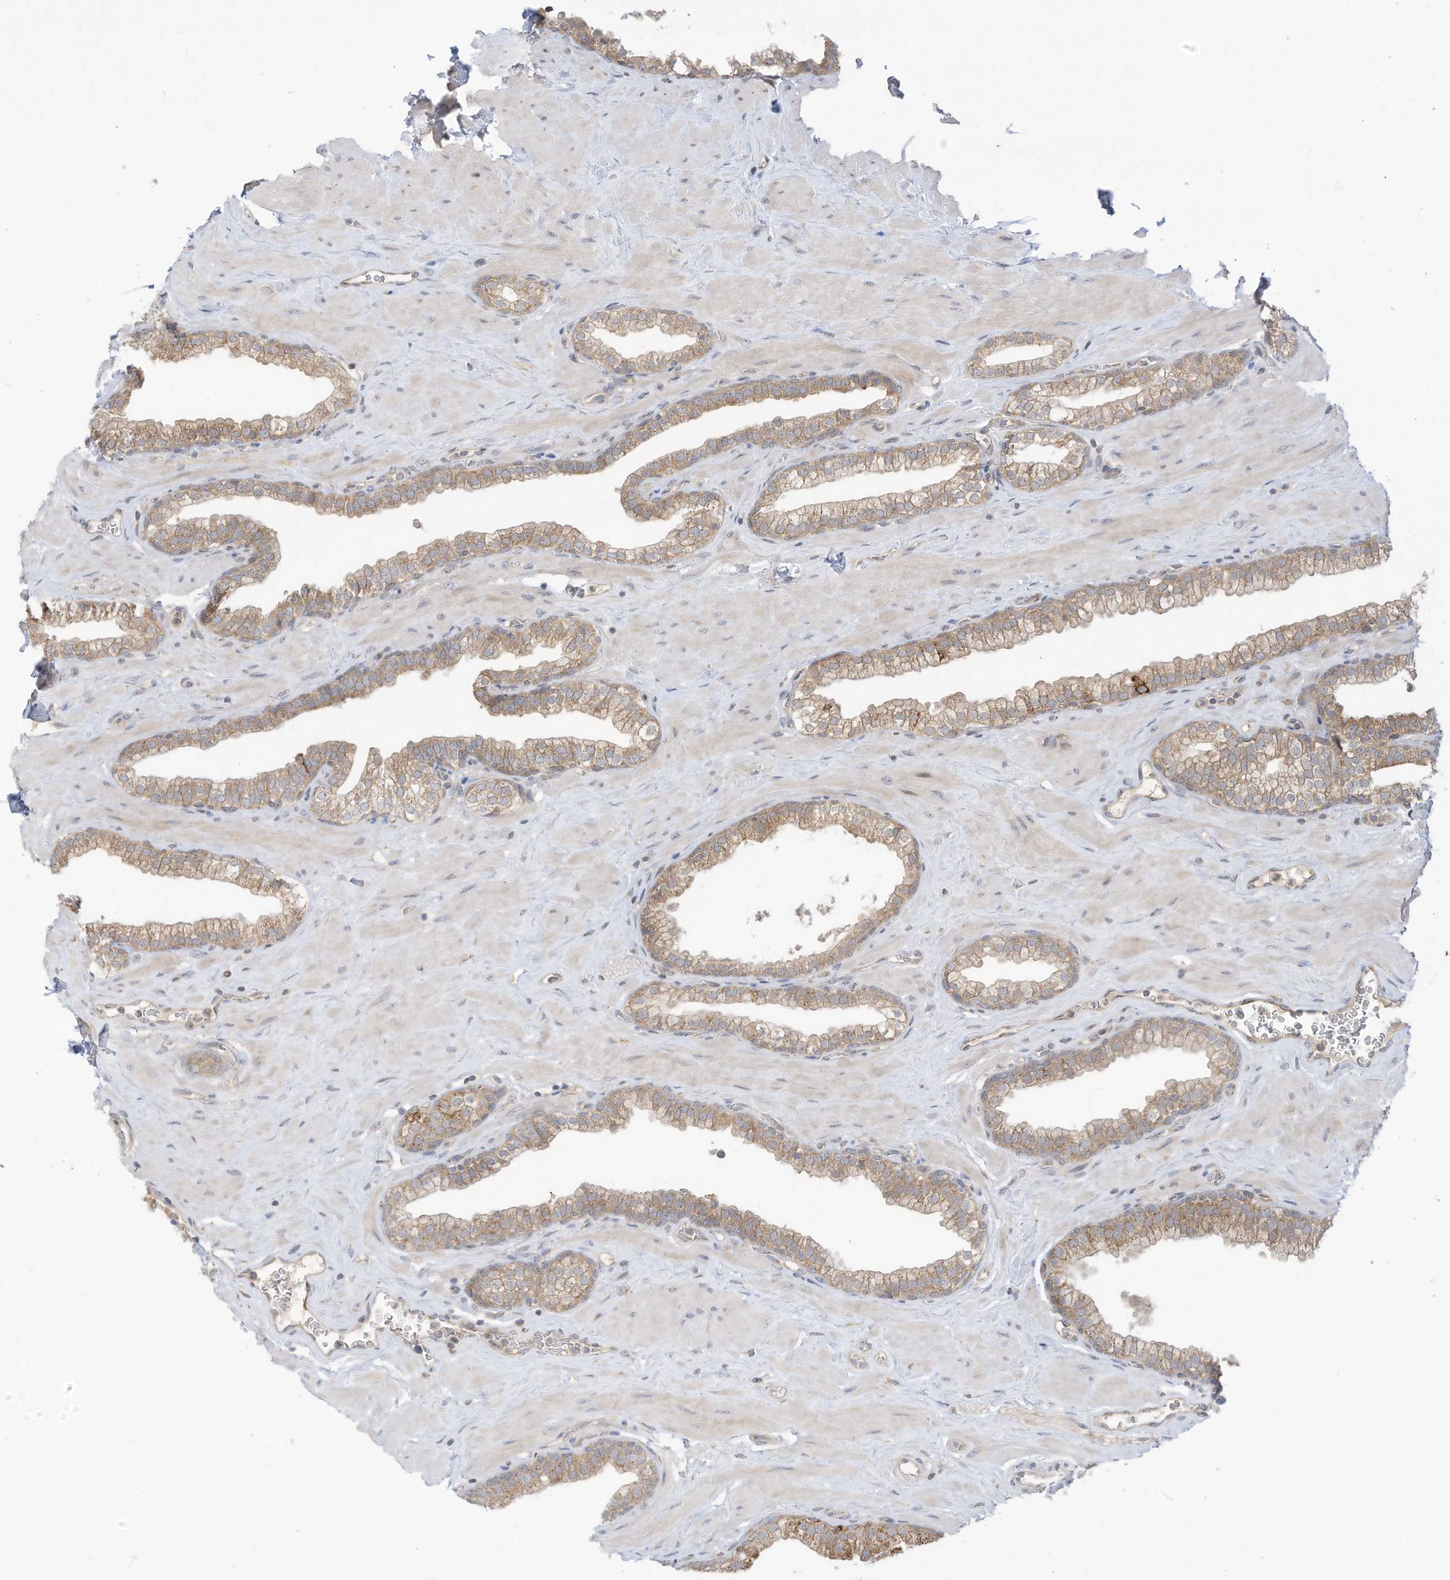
{"staining": {"intensity": "moderate", "quantity": "25%-75%", "location": "cytoplasmic/membranous"}, "tissue": "prostate", "cell_type": "Glandular cells", "image_type": "normal", "snomed": [{"axis": "morphology", "description": "Normal tissue, NOS"}, {"axis": "morphology", "description": "Urothelial carcinoma, Low grade"}, {"axis": "topography", "description": "Urinary bladder"}, {"axis": "topography", "description": "Prostate"}], "caption": "This photomicrograph demonstrates immunohistochemistry staining of benign human prostate, with medium moderate cytoplasmic/membranous positivity in about 25%-75% of glandular cells.", "gene": "LRRN2", "patient": {"sex": "male", "age": 60}}